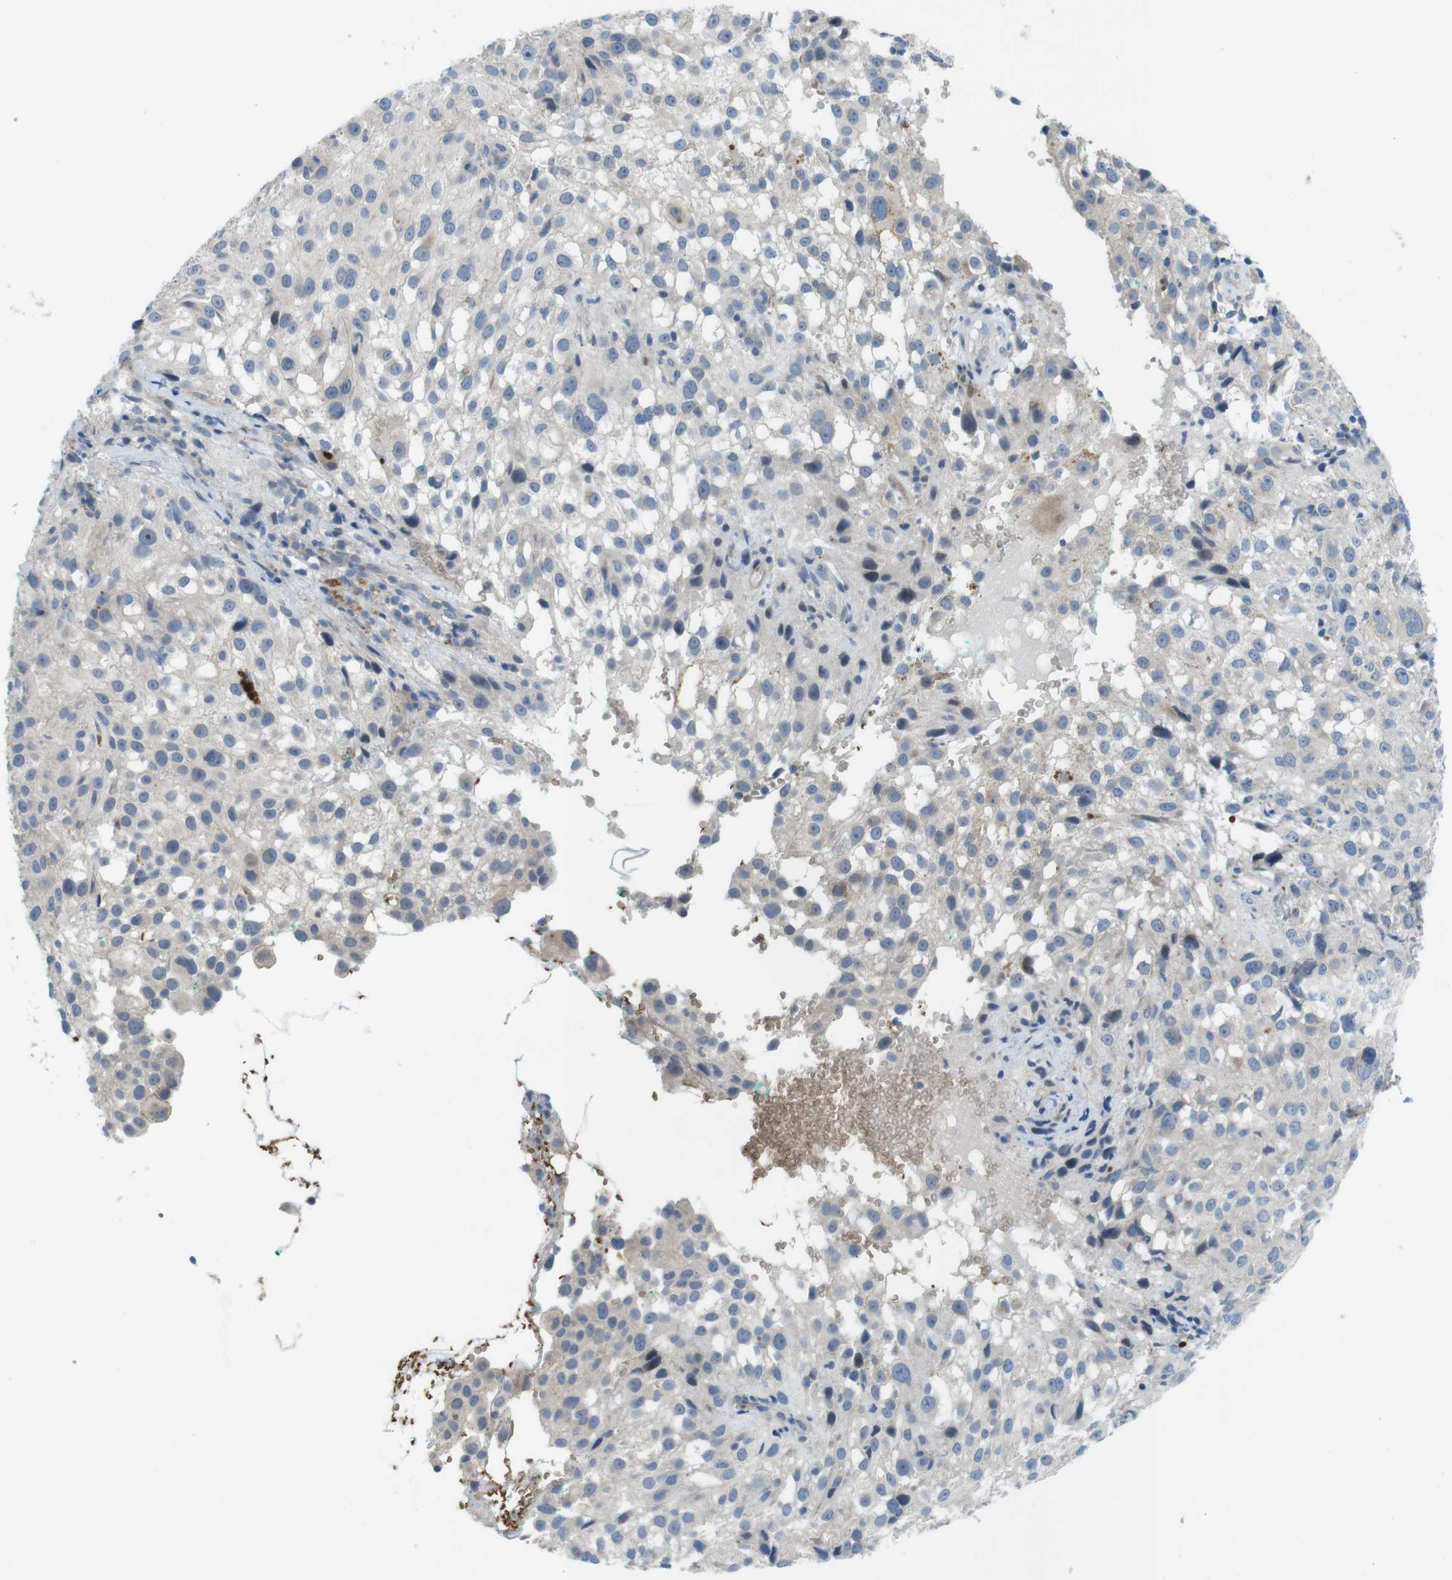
{"staining": {"intensity": "negative", "quantity": "none", "location": "none"}, "tissue": "melanoma", "cell_type": "Tumor cells", "image_type": "cancer", "snomed": [{"axis": "morphology", "description": "Necrosis, NOS"}, {"axis": "morphology", "description": "Malignant melanoma, NOS"}, {"axis": "topography", "description": "Skin"}], "caption": "This histopathology image is of melanoma stained with IHC to label a protein in brown with the nuclei are counter-stained blue. There is no expression in tumor cells. Brightfield microscopy of immunohistochemistry stained with DAB (3,3'-diaminobenzidine) (brown) and hematoxylin (blue), captured at high magnification.", "gene": "TYW1", "patient": {"sex": "female", "age": 87}}